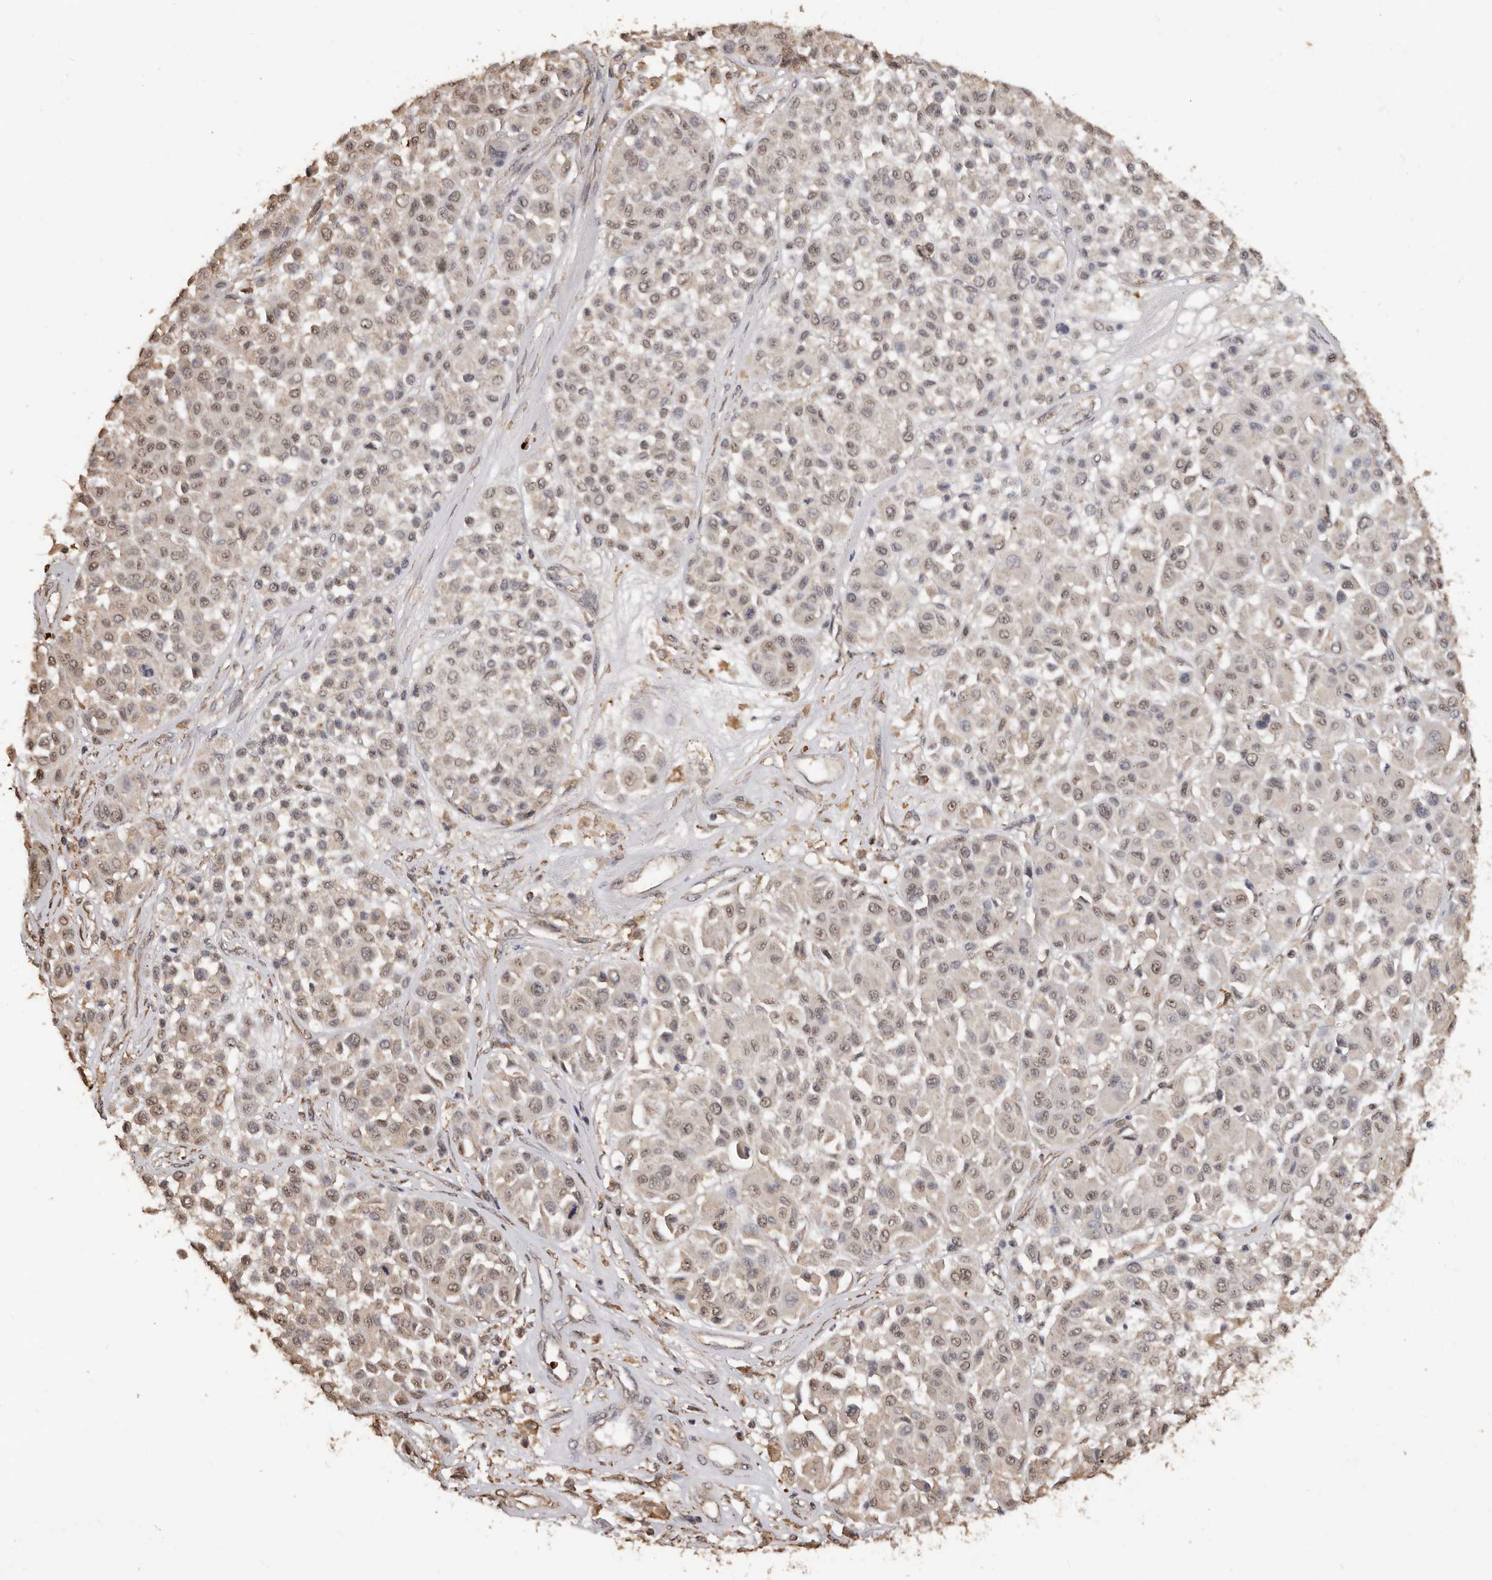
{"staining": {"intensity": "weak", "quantity": ">75%", "location": "nuclear"}, "tissue": "melanoma", "cell_type": "Tumor cells", "image_type": "cancer", "snomed": [{"axis": "morphology", "description": "Malignant melanoma, Metastatic site"}, {"axis": "topography", "description": "Soft tissue"}], "caption": "Human melanoma stained with a protein marker shows weak staining in tumor cells.", "gene": "GRAMD2A", "patient": {"sex": "male", "age": 41}}